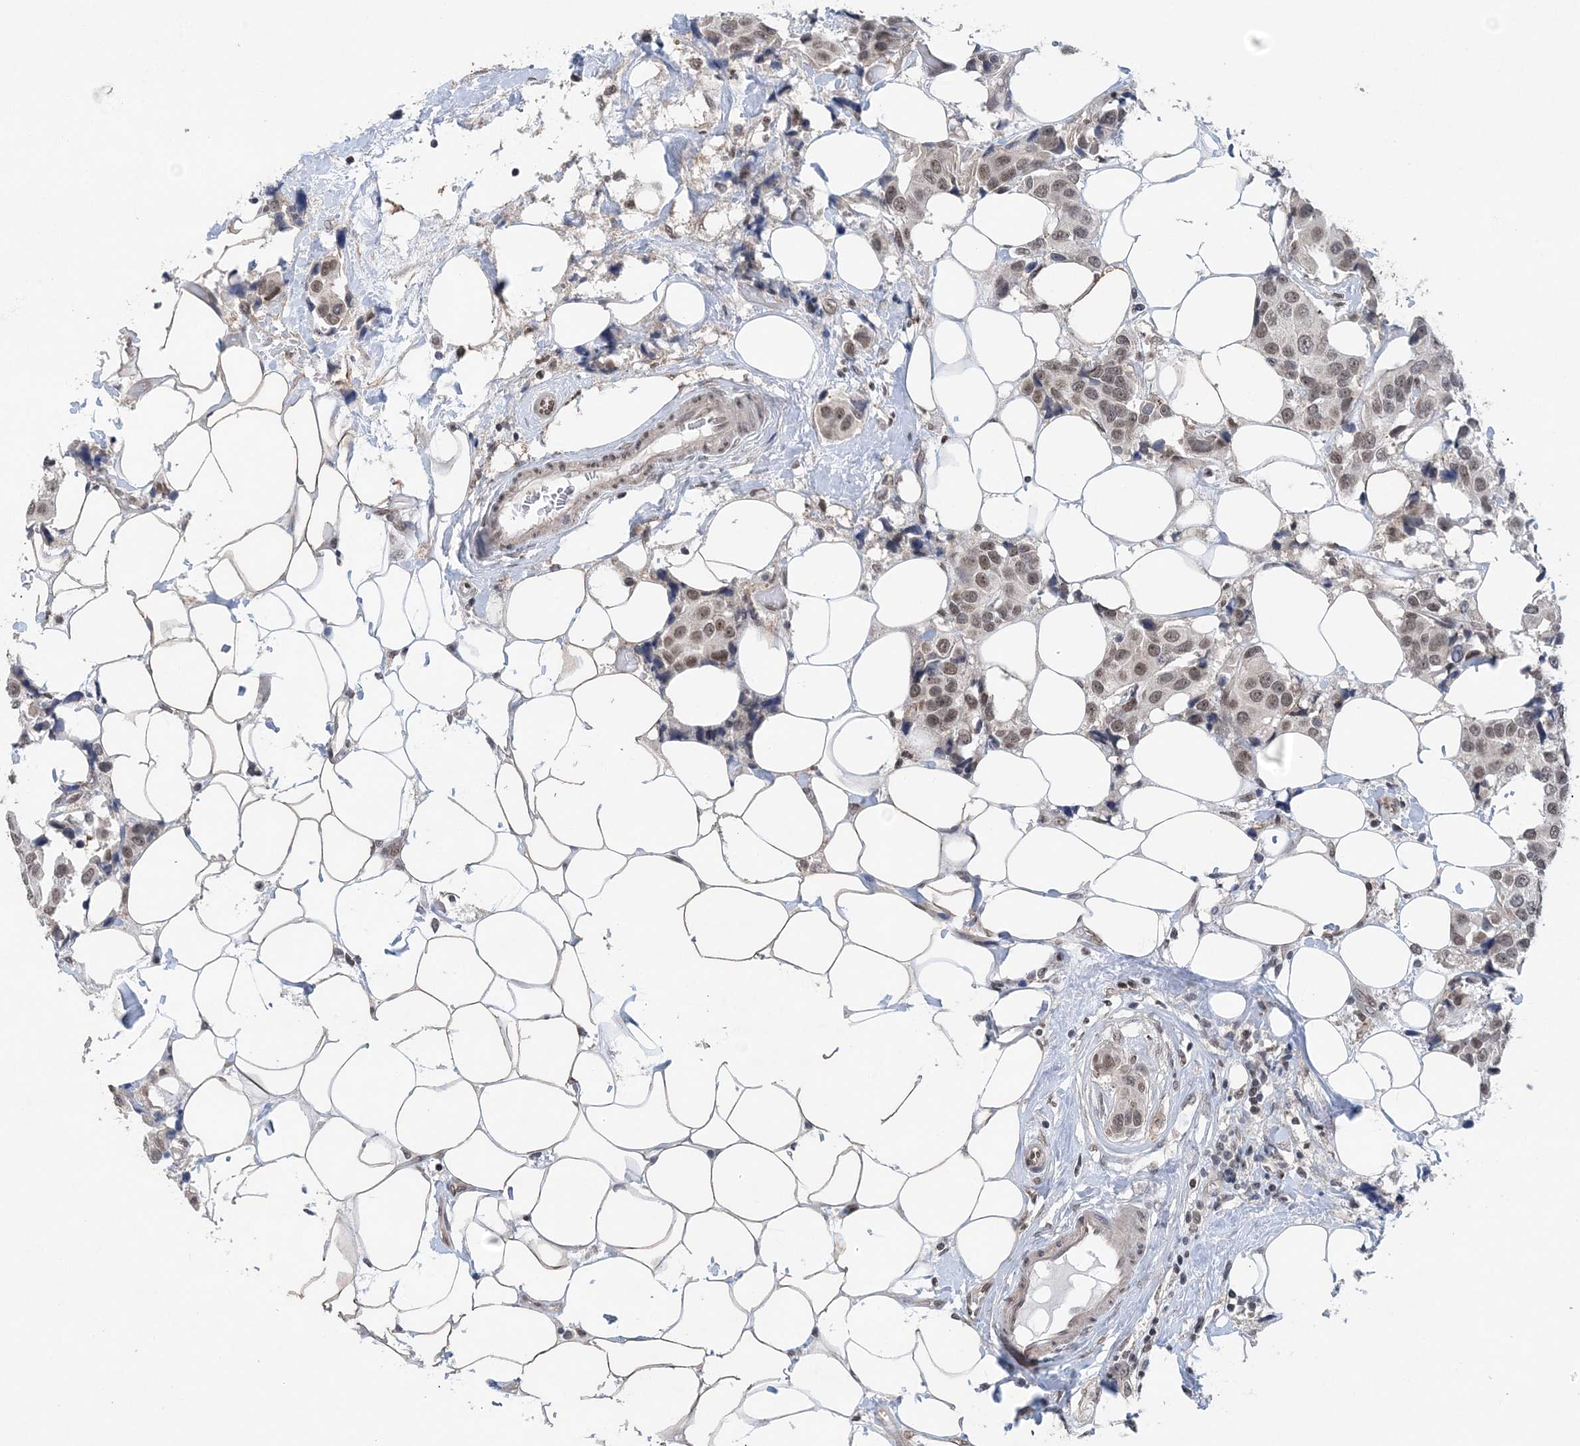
{"staining": {"intensity": "moderate", "quantity": ">75%", "location": "nuclear"}, "tissue": "breast cancer", "cell_type": "Tumor cells", "image_type": "cancer", "snomed": [{"axis": "morphology", "description": "Normal tissue, NOS"}, {"axis": "morphology", "description": "Duct carcinoma"}, {"axis": "topography", "description": "Breast"}], "caption": "The micrograph demonstrates immunohistochemical staining of breast invasive ductal carcinoma. There is moderate nuclear staining is appreciated in about >75% of tumor cells.", "gene": "CCDC152", "patient": {"sex": "female", "age": 39}}